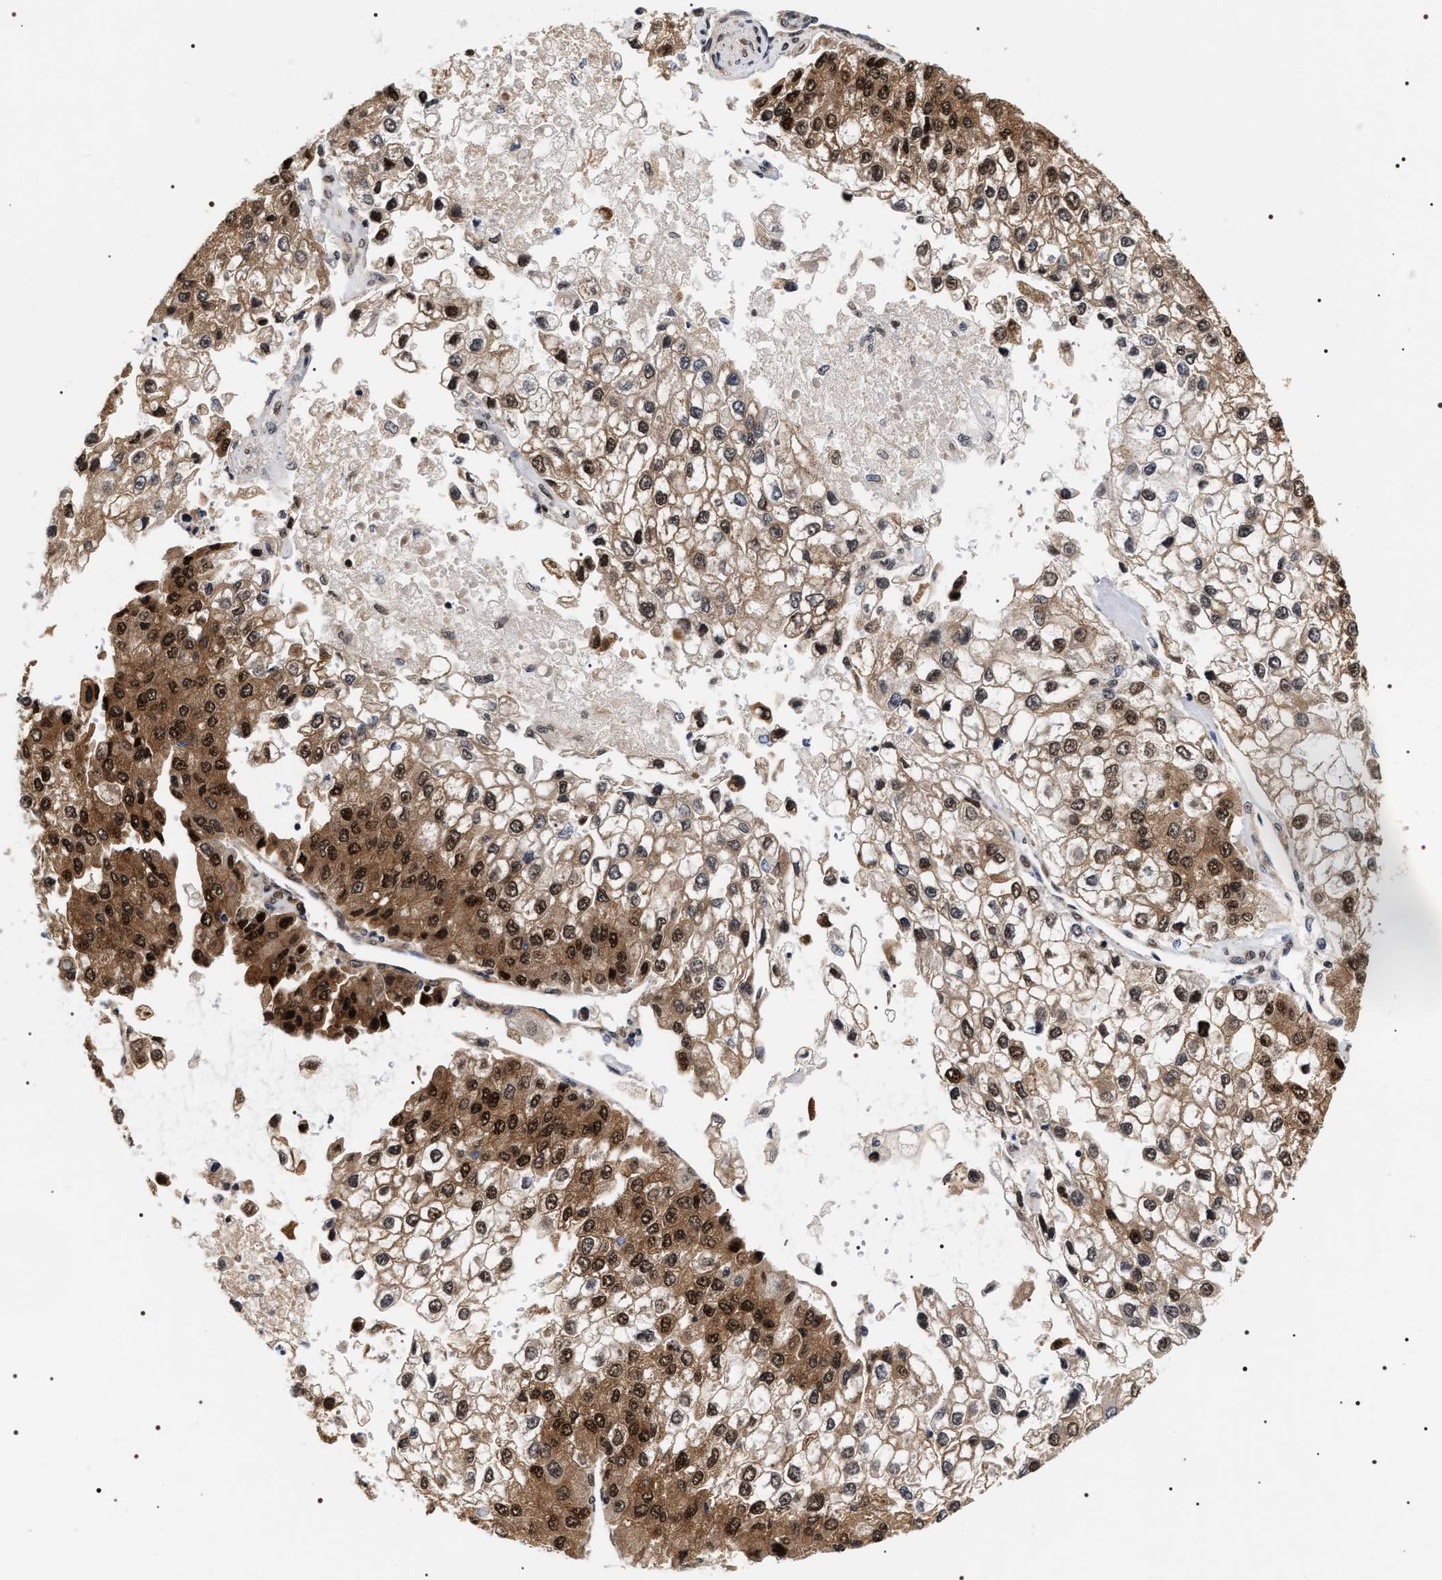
{"staining": {"intensity": "strong", "quantity": ">75%", "location": "cytoplasmic/membranous,nuclear"}, "tissue": "liver cancer", "cell_type": "Tumor cells", "image_type": "cancer", "snomed": [{"axis": "morphology", "description": "Carcinoma, Hepatocellular, NOS"}, {"axis": "topography", "description": "Liver"}], "caption": "This photomicrograph shows immunohistochemistry (IHC) staining of human liver cancer, with high strong cytoplasmic/membranous and nuclear expression in approximately >75% of tumor cells.", "gene": "BAG6", "patient": {"sex": "female", "age": 66}}